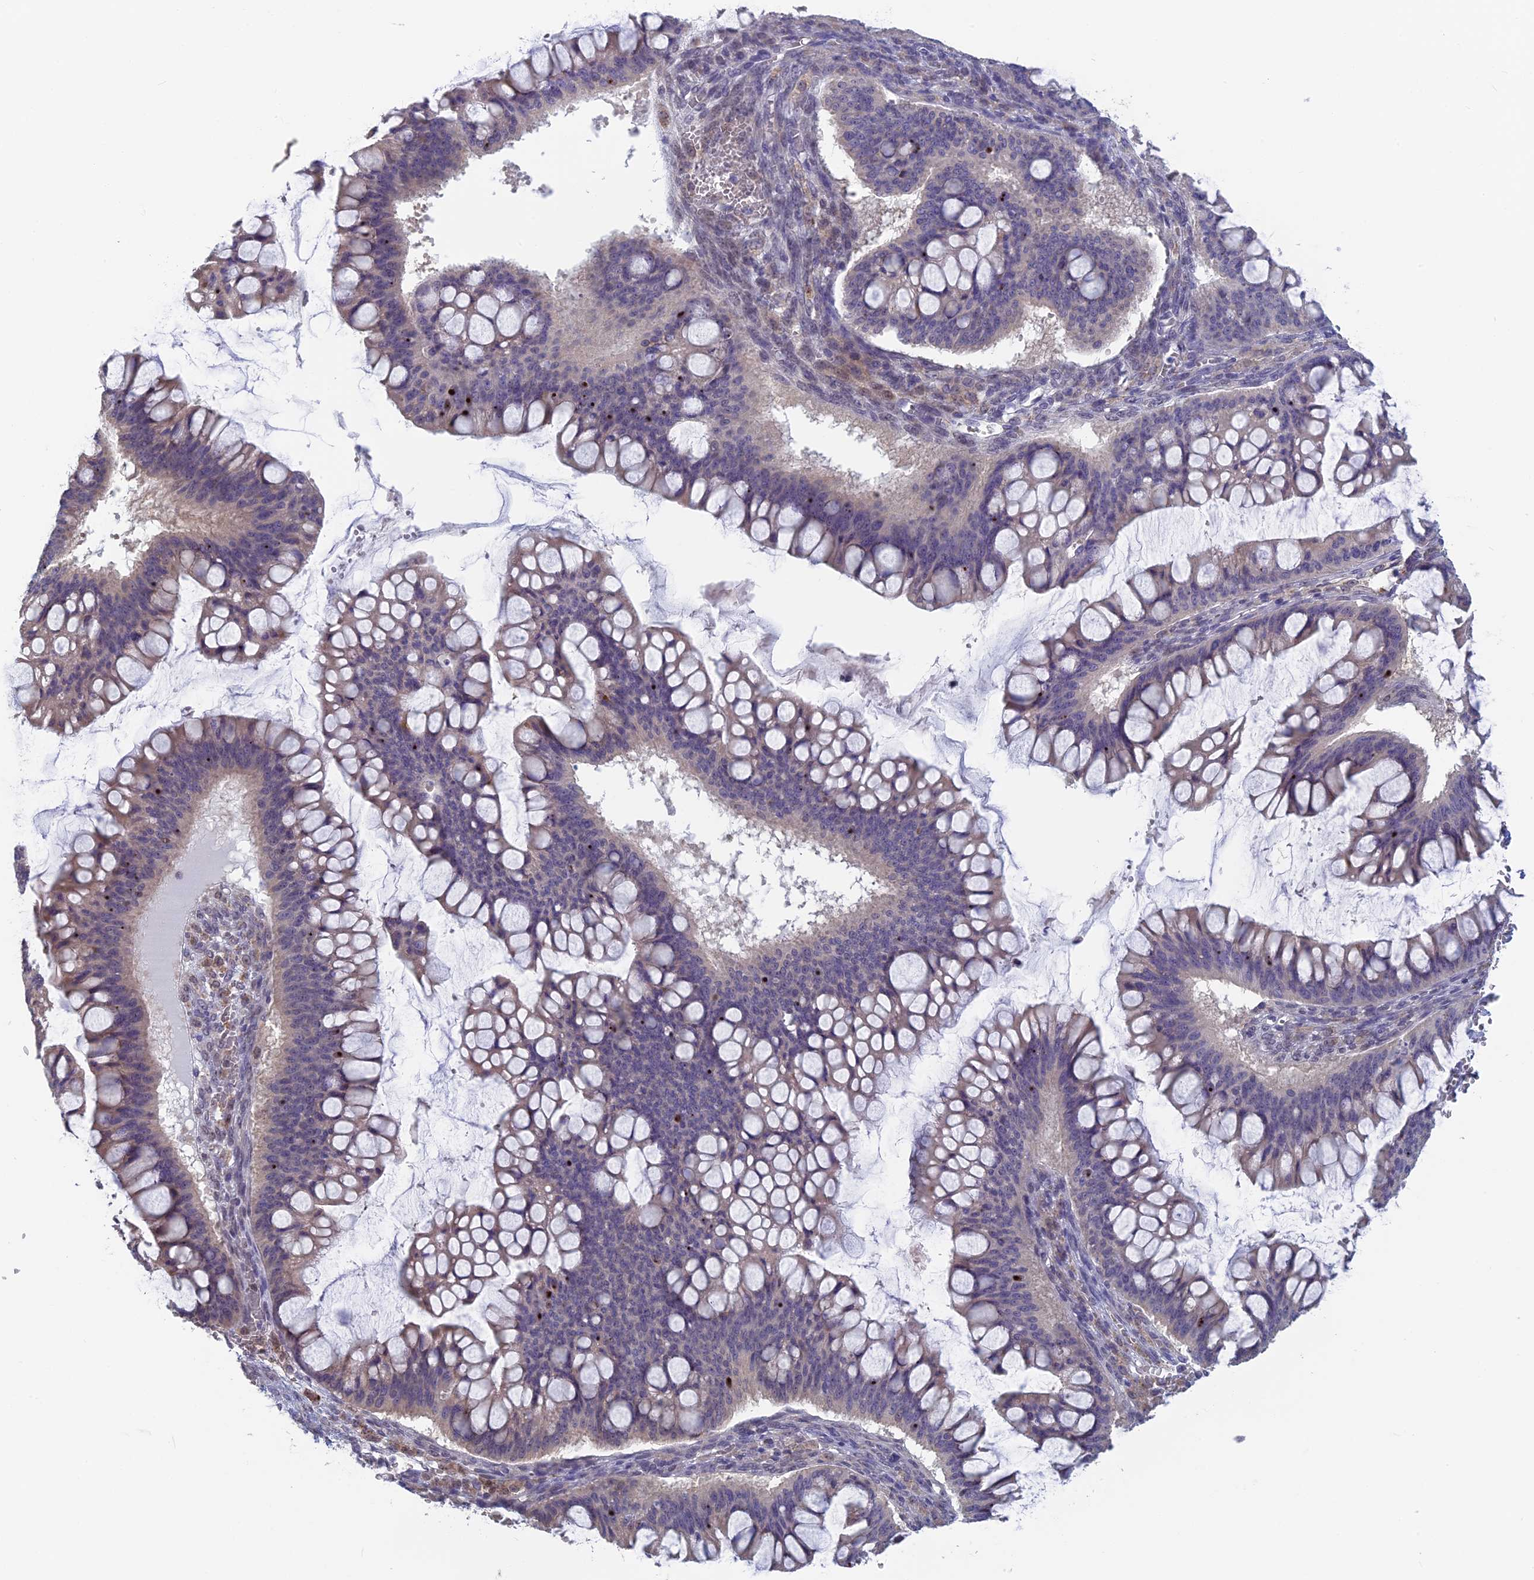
{"staining": {"intensity": "weak", "quantity": "<25%", "location": "cytoplasmic/membranous"}, "tissue": "ovarian cancer", "cell_type": "Tumor cells", "image_type": "cancer", "snomed": [{"axis": "morphology", "description": "Cystadenocarcinoma, mucinous, NOS"}, {"axis": "topography", "description": "Ovary"}], "caption": "High power microscopy image of an immunohistochemistry (IHC) micrograph of ovarian mucinous cystadenocarcinoma, revealing no significant expression in tumor cells. (Stains: DAB immunohistochemistry (IHC) with hematoxylin counter stain, Microscopy: brightfield microscopy at high magnification).", "gene": "MRI1", "patient": {"sex": "female", "age": 73}}